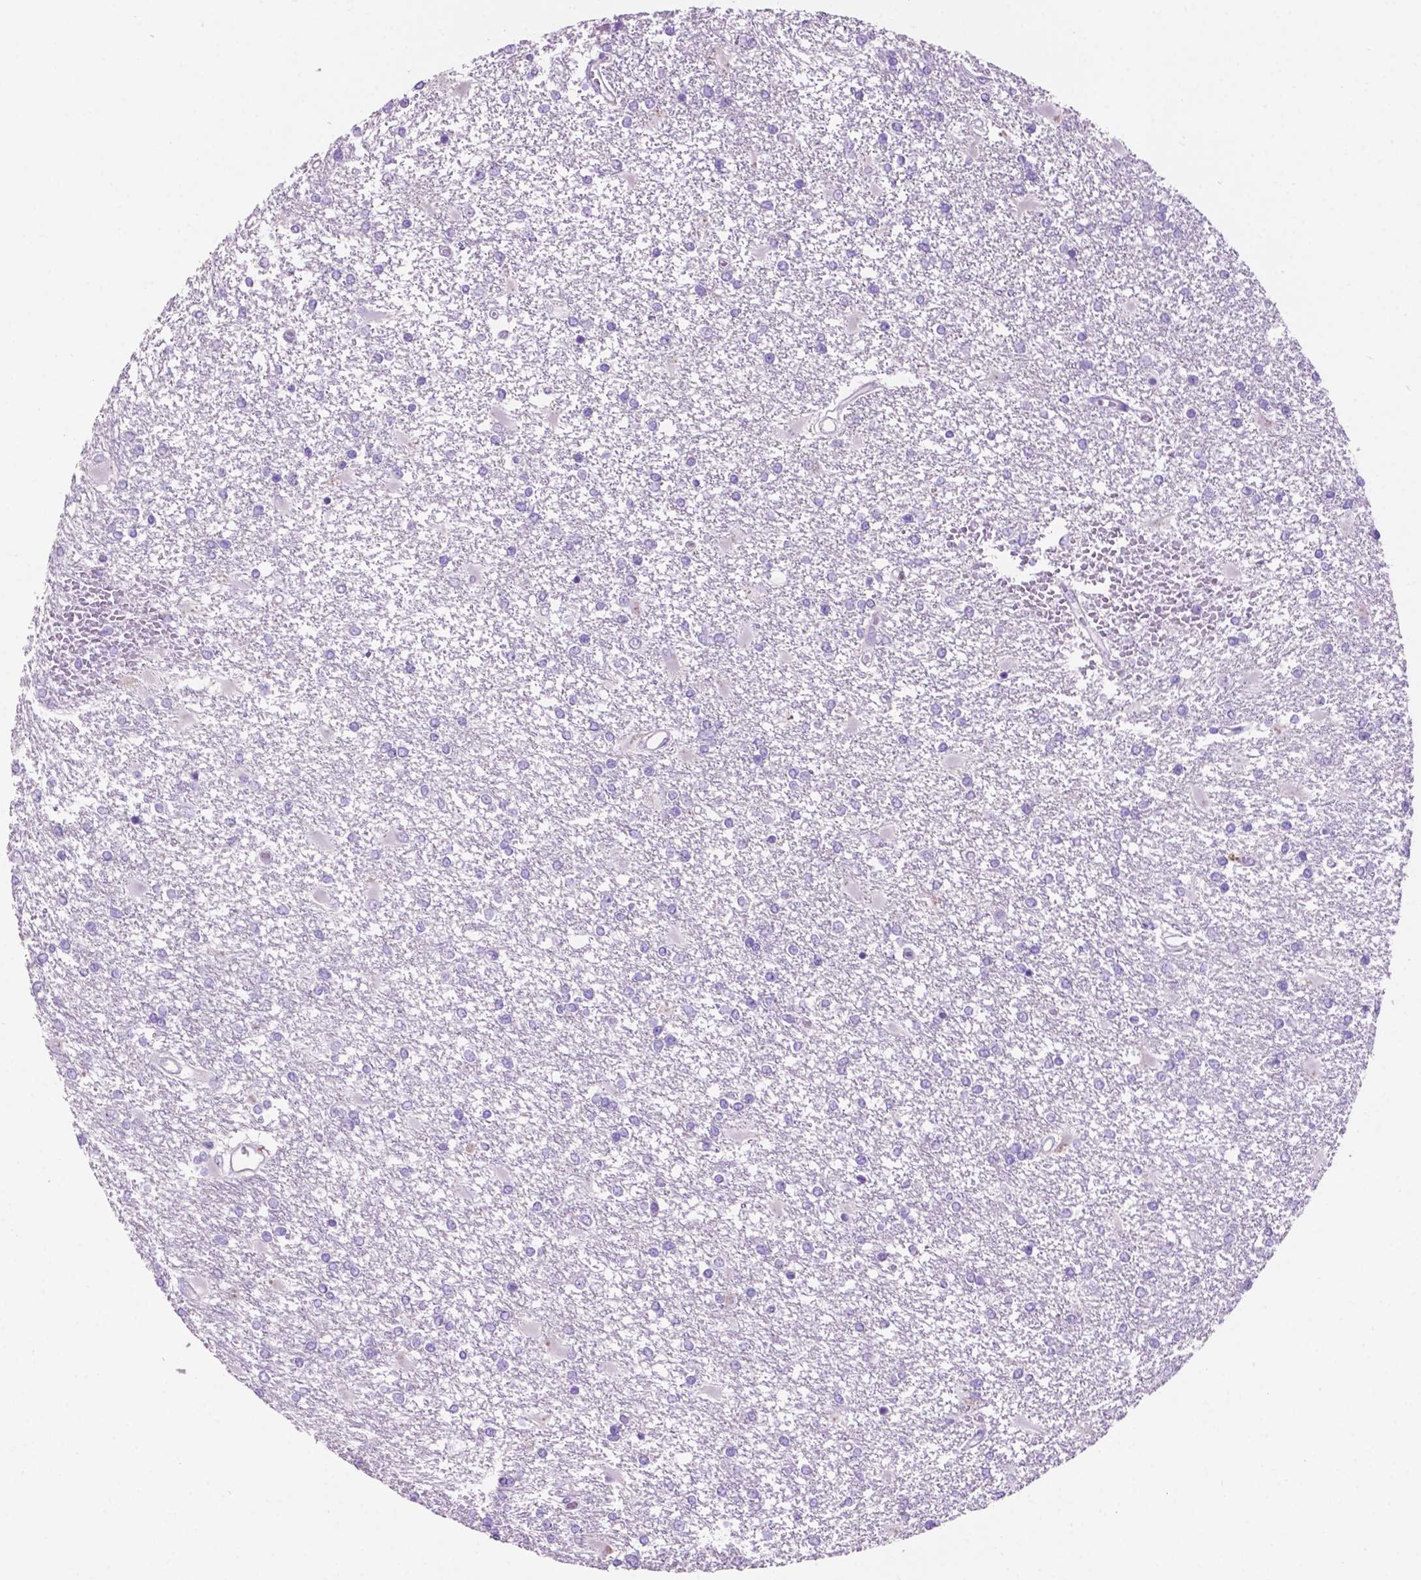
{"staining": {"intensity": "negative", "quantity": "none", "location": "none"}, "tissue": "glioma", "cell_type": "Tumor cells", "image_type": "cancer", "snomed": [{"axis": "morphology", "description": "Glioma, malignant, High grade"}, {"axis": "topography", "description": "Cerebral cortex"}], "caption": "Photomicrograph shows no protein positivity in tumor cells of high-grade glioma (malignant) tissue.", "gene": "CLDN17", "patient": {"sex": "male", "age": 79}}